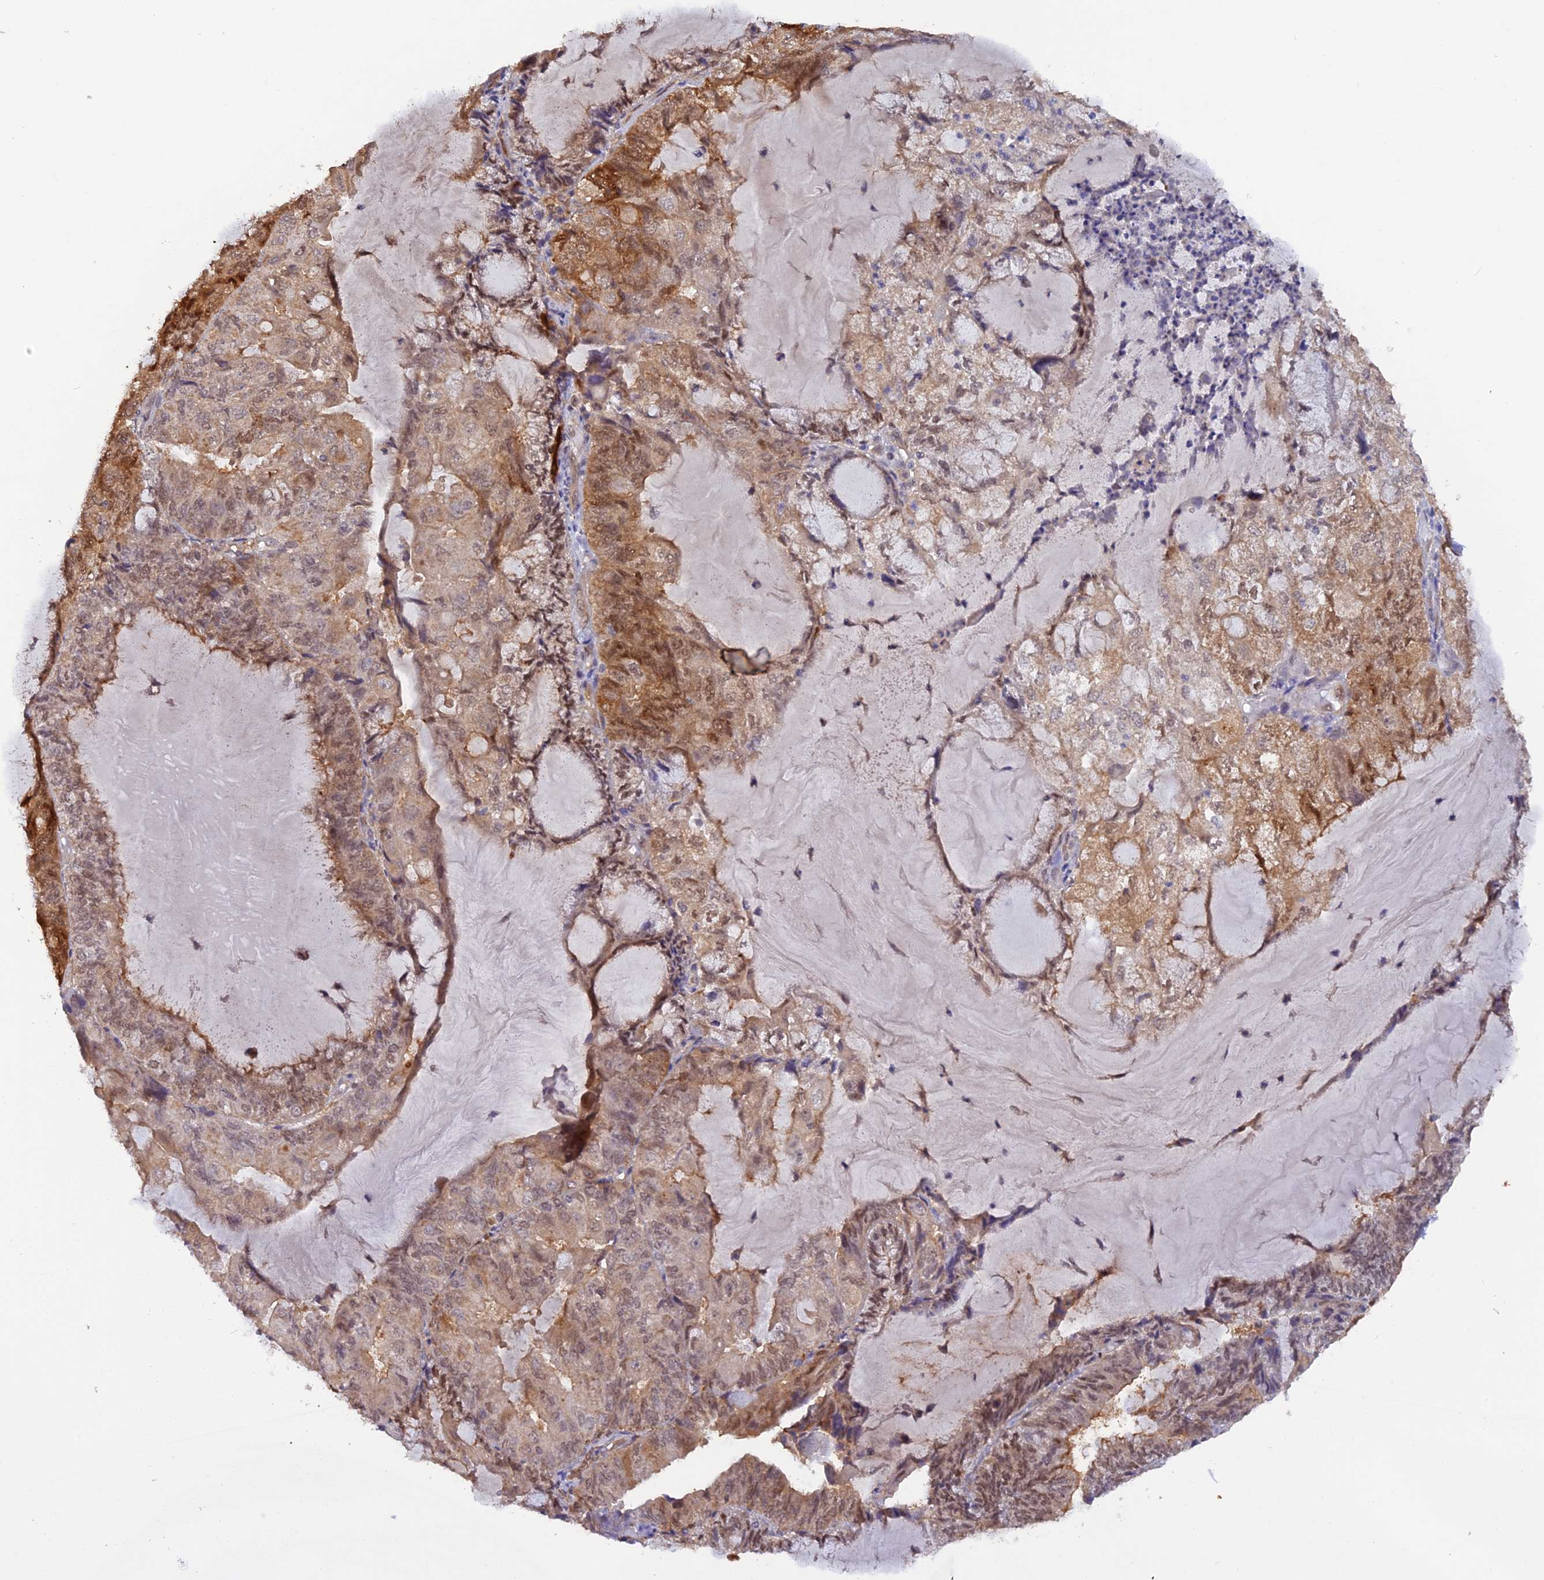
{"staining": {"intensity": "moderate", "quantity": ">75%", "location": "cytoplasmic/membranous,nuclear"}, "tissue": "endometrial cancer", "cell_type": "Tumor cells", "image_type": "cancer", "snomed": [{"axis": "morphology", "description": "Adenocarcinoma, NOS"}, {"axis": "topography", "description": "Endometrium"}], "caption": "IHC staining of adenocarcinoma (endometrial), which demonstrates medium levels of moderate cytoplasmic/membranous and nuclear staining in about >75% of tumor cells indicating moderate cytoplasmic/membranous and nuclear protein expression. The staining was performed using DAB (3,3'-diaminobenzidine) (brown) for protein detection and nuclei were counterstained in hematoxylin (blue).", "gene": "MNS1", "patient": {"sex": "female", "age": 81}}